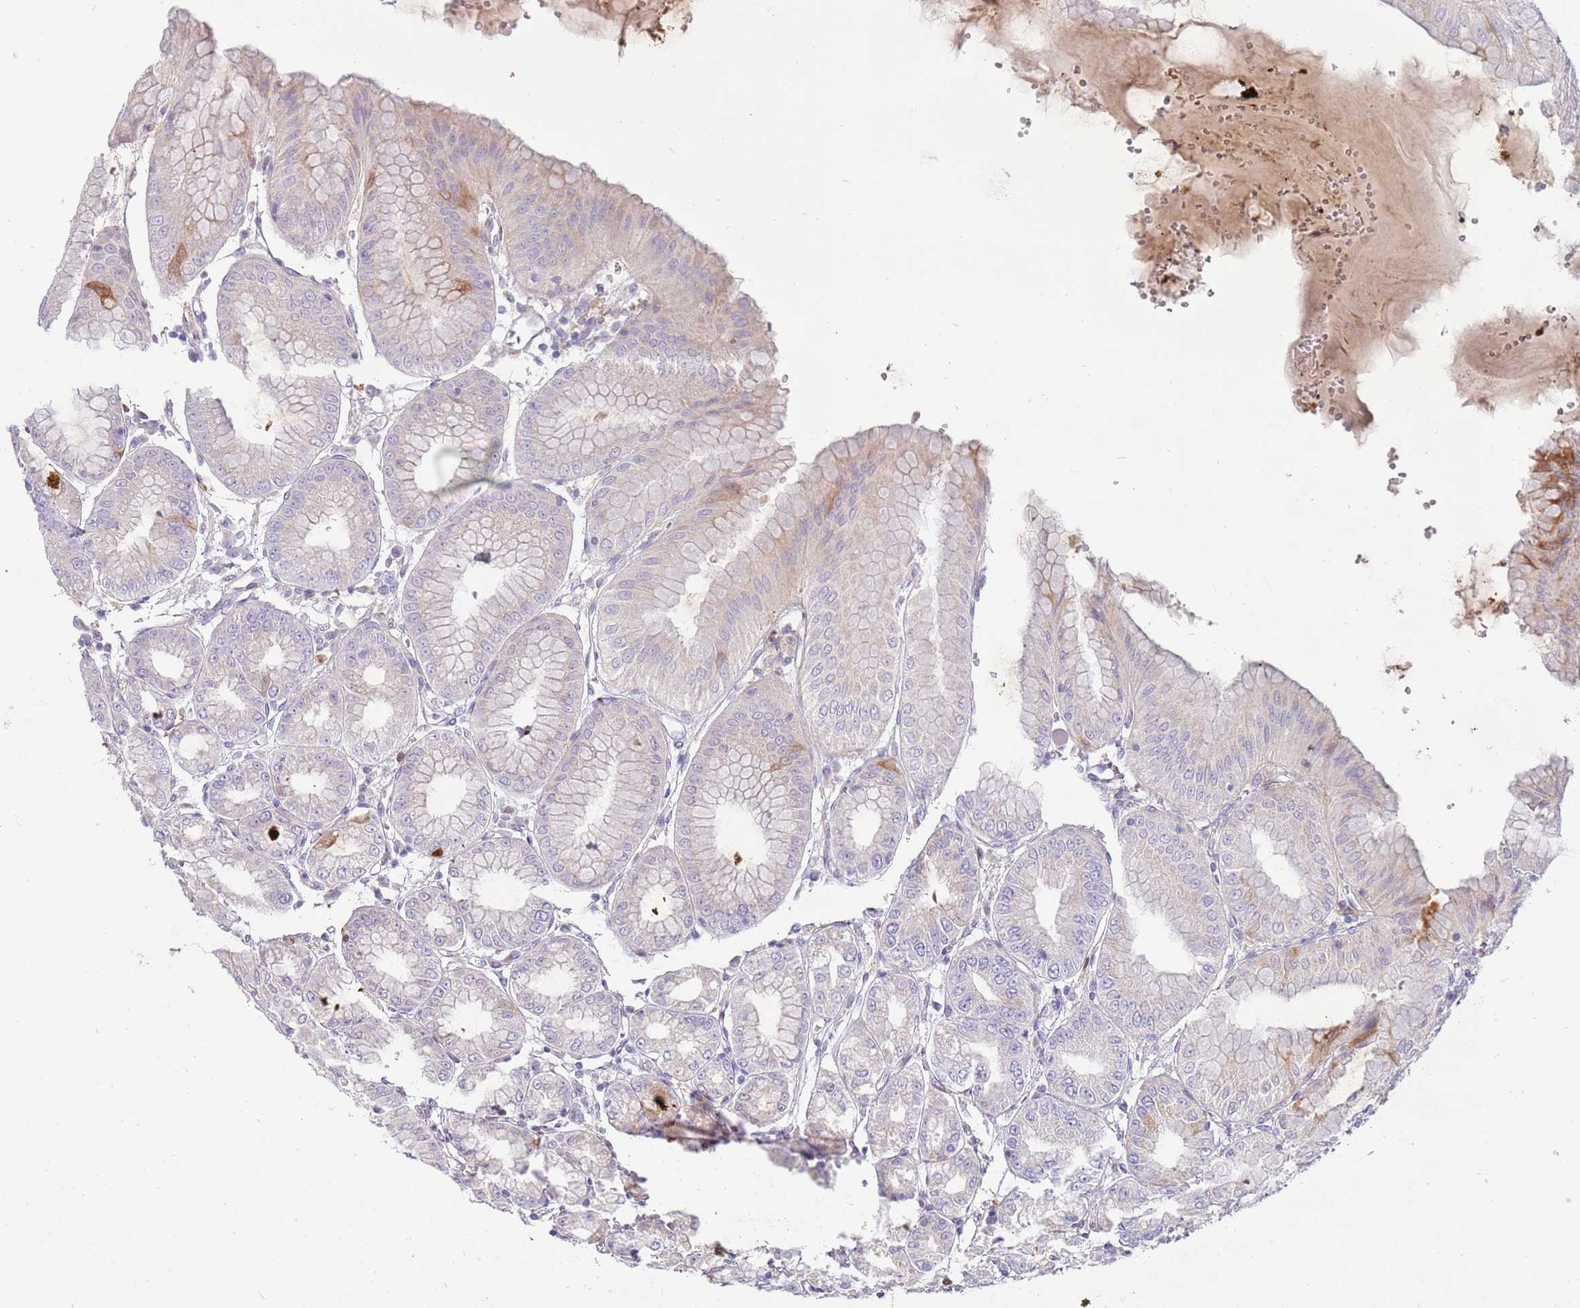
{"staining": {"intensity": "negative", "quantity": "none", "location": "none"}, "tissue": "stomach", "cell_type": "Glandular cells", "image_type": "normal", "snomed": [{"axis": "morphology", "description": "Normal tissue, NOS"}, {"axis": "topography", "description": "Stomach, lower"}], "caption": "Protein analysis of unremarkable stomach shows no significant expression in glandular cells. The staining was performed using DAB (3,3'-diaminobenzidine) to visualize the protein expression in brown, while the nuclei were stained in blue with hematoxylin (Magnification: 20x).", "gene": "DIPK1C", "patient": {"sex": "male", "age": 71}}